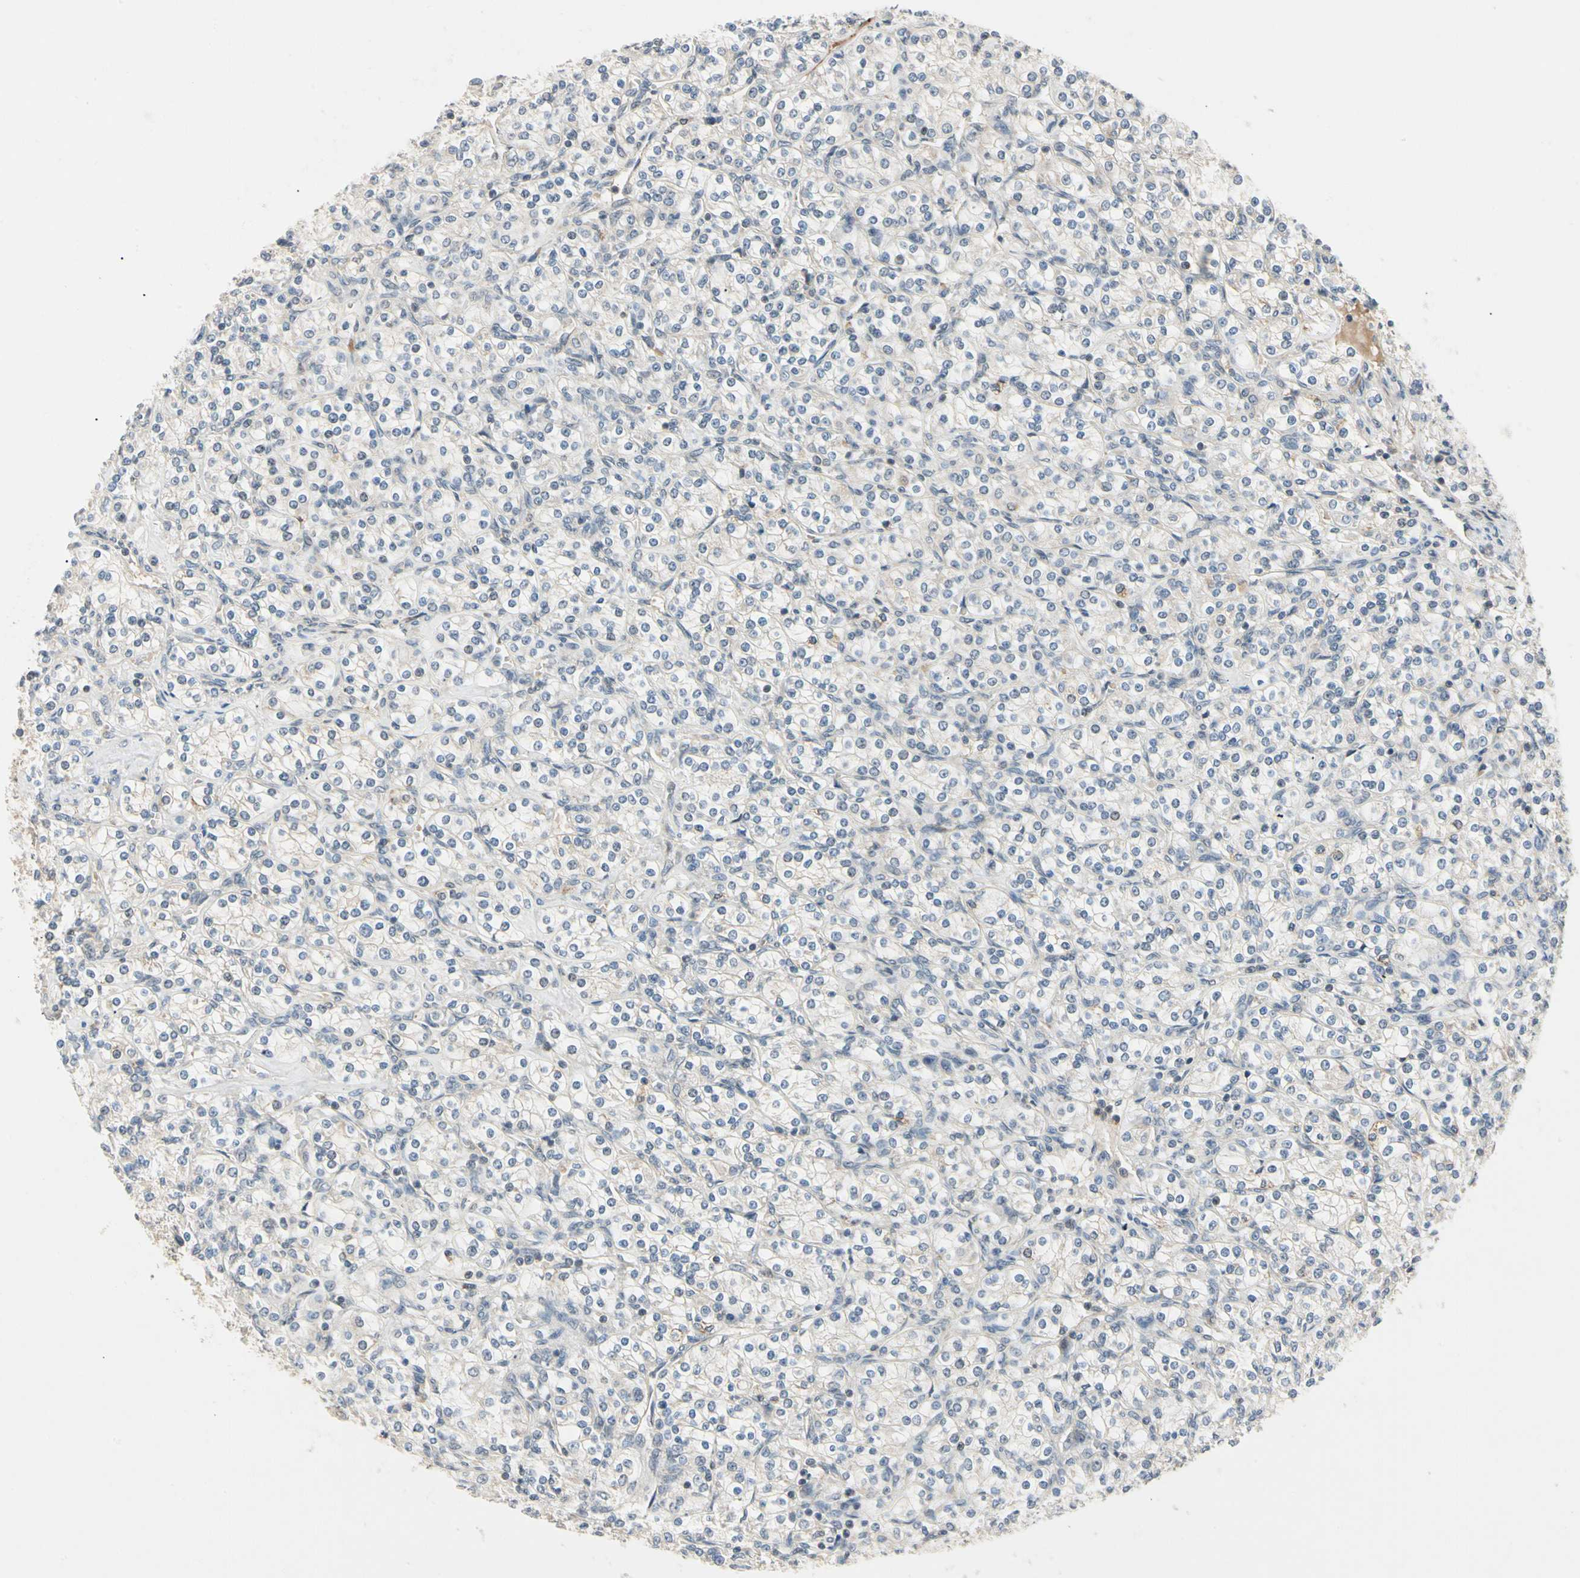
{"staining": {"intensity": "negative", "quantity": "none", "location": "none"}, "tissue": "renal cancer", "cell_type": "Tumor cells", "image_type": "cancer", "snomed": [{"axis": "morphology", "description": "Adenocarcinoma, NOS"}, {"axis": "topography", "description": "Kidney"}], "caption": "Renal adenocarcinoma was stained to show a protein in brown. There is no significant expression in tumor cells.", "gene": "RIOX2", "patient": {"sex": "male", "age": 77}}